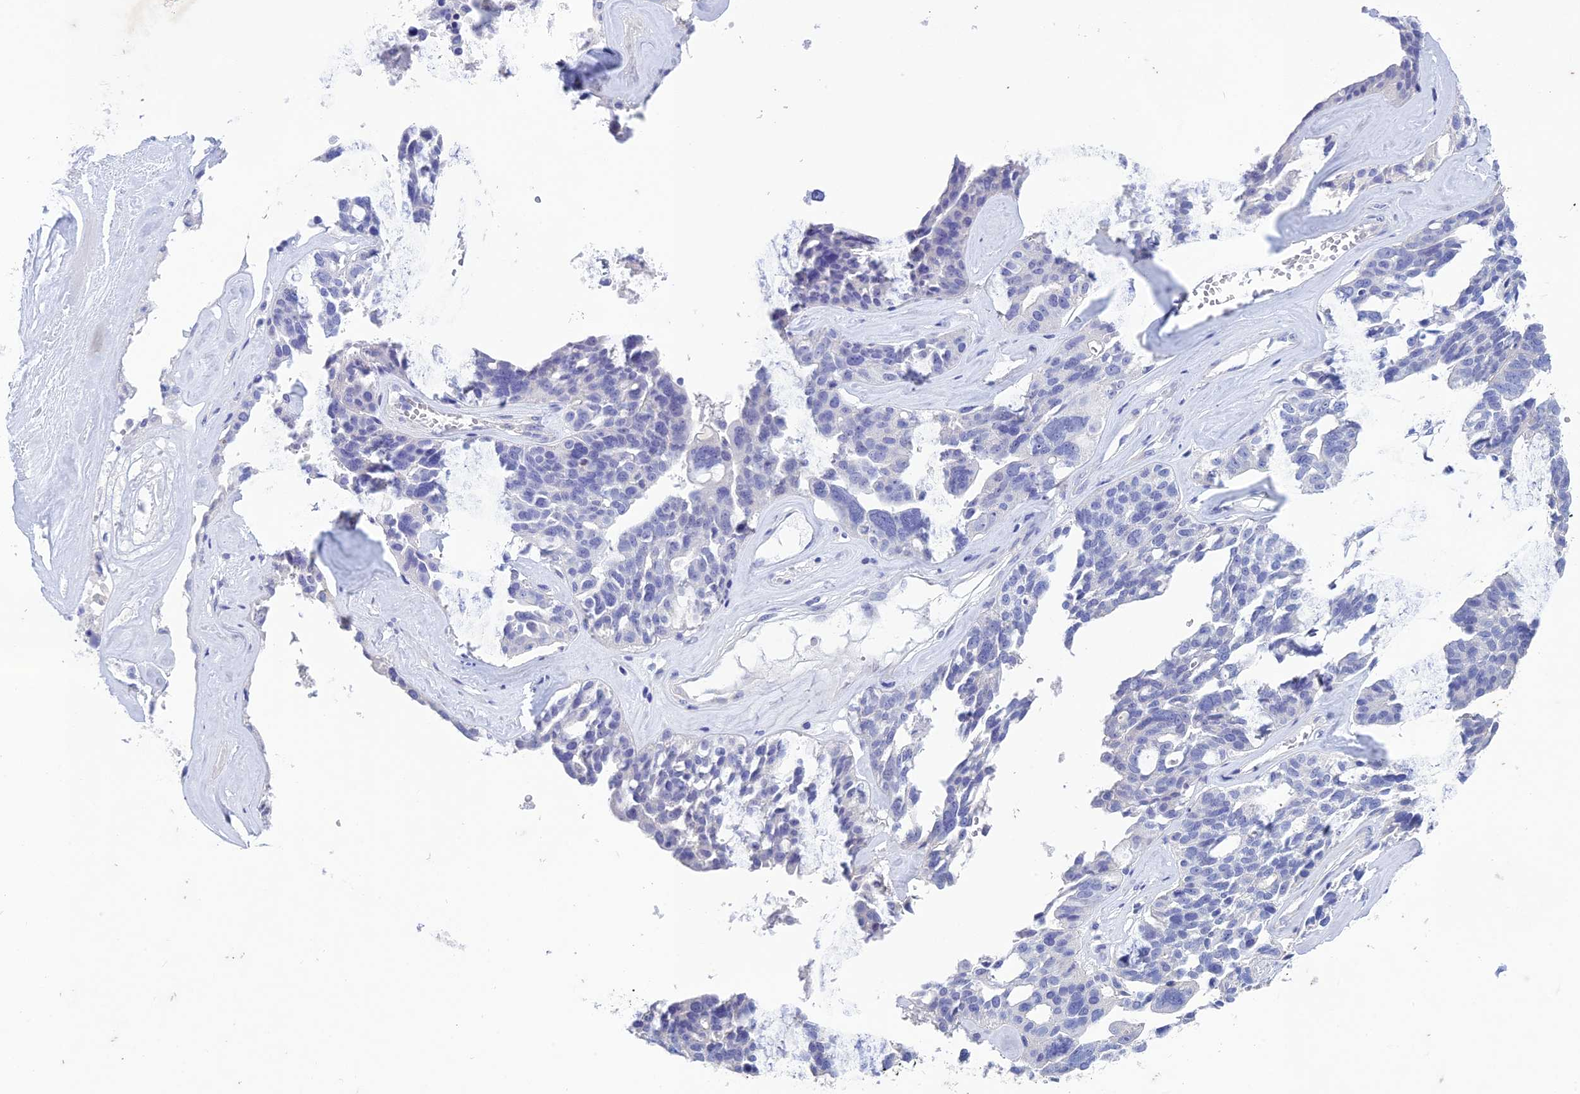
{"staining": {"intensity": "negative", "quantity": "none", "location": "none"}, "tissue": "ovarian cancer", "cell_type": "Tumor cells", "image_type": "cancer", "snomed": [{"axis": "morphology", "description": "Cystadenocarcinoma, serous, NOS"}, {"axis": "topography", "description": "Ovary"}], "caption": "Immunohistochemistry micrograph of human ovarian serous cystadenocarcinoma stained for a protein (brown), which shows no expression in tumor cells.", "gene": "BTBD19", "patient": {"sex": "female", "age": 59}}